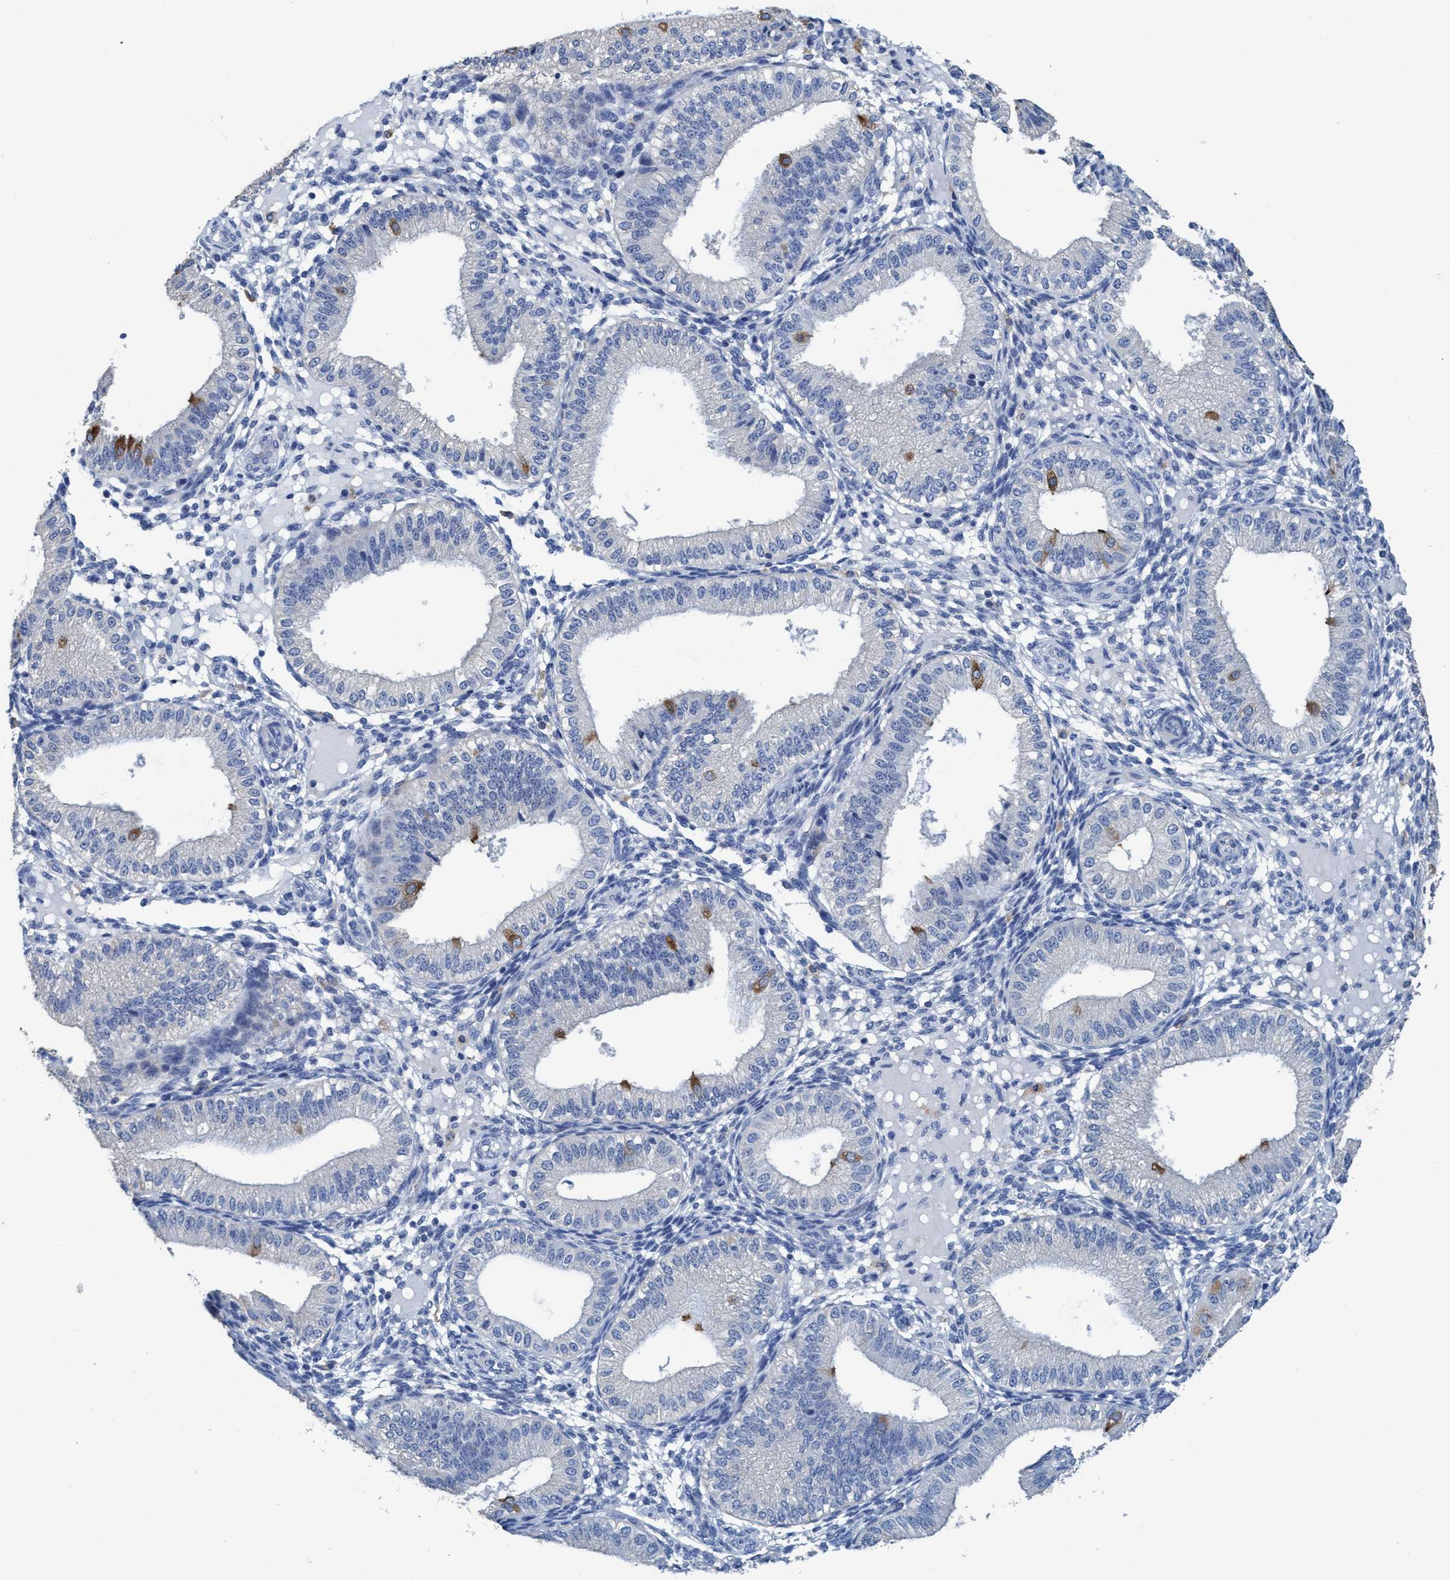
{"staining": {"intensity": "negative", "quantity": "none", "location": "none"}, "tissue": "endometrium", "cell_type": "Cells in endometrial stroma", "image_type": "normal", "snomed": [{"axis": "morphology", "description": "Normal tissue, NOS"}, {"axis": "topography", "description": "Endometrium"}], "caption": "Immunohistochemistry (IHC) of unremarkable endometrium demonstrates no positivity in cells in endometrial stroma.", "gene": "DNAI1", "patient": {"sex": "female", "age": 39}}